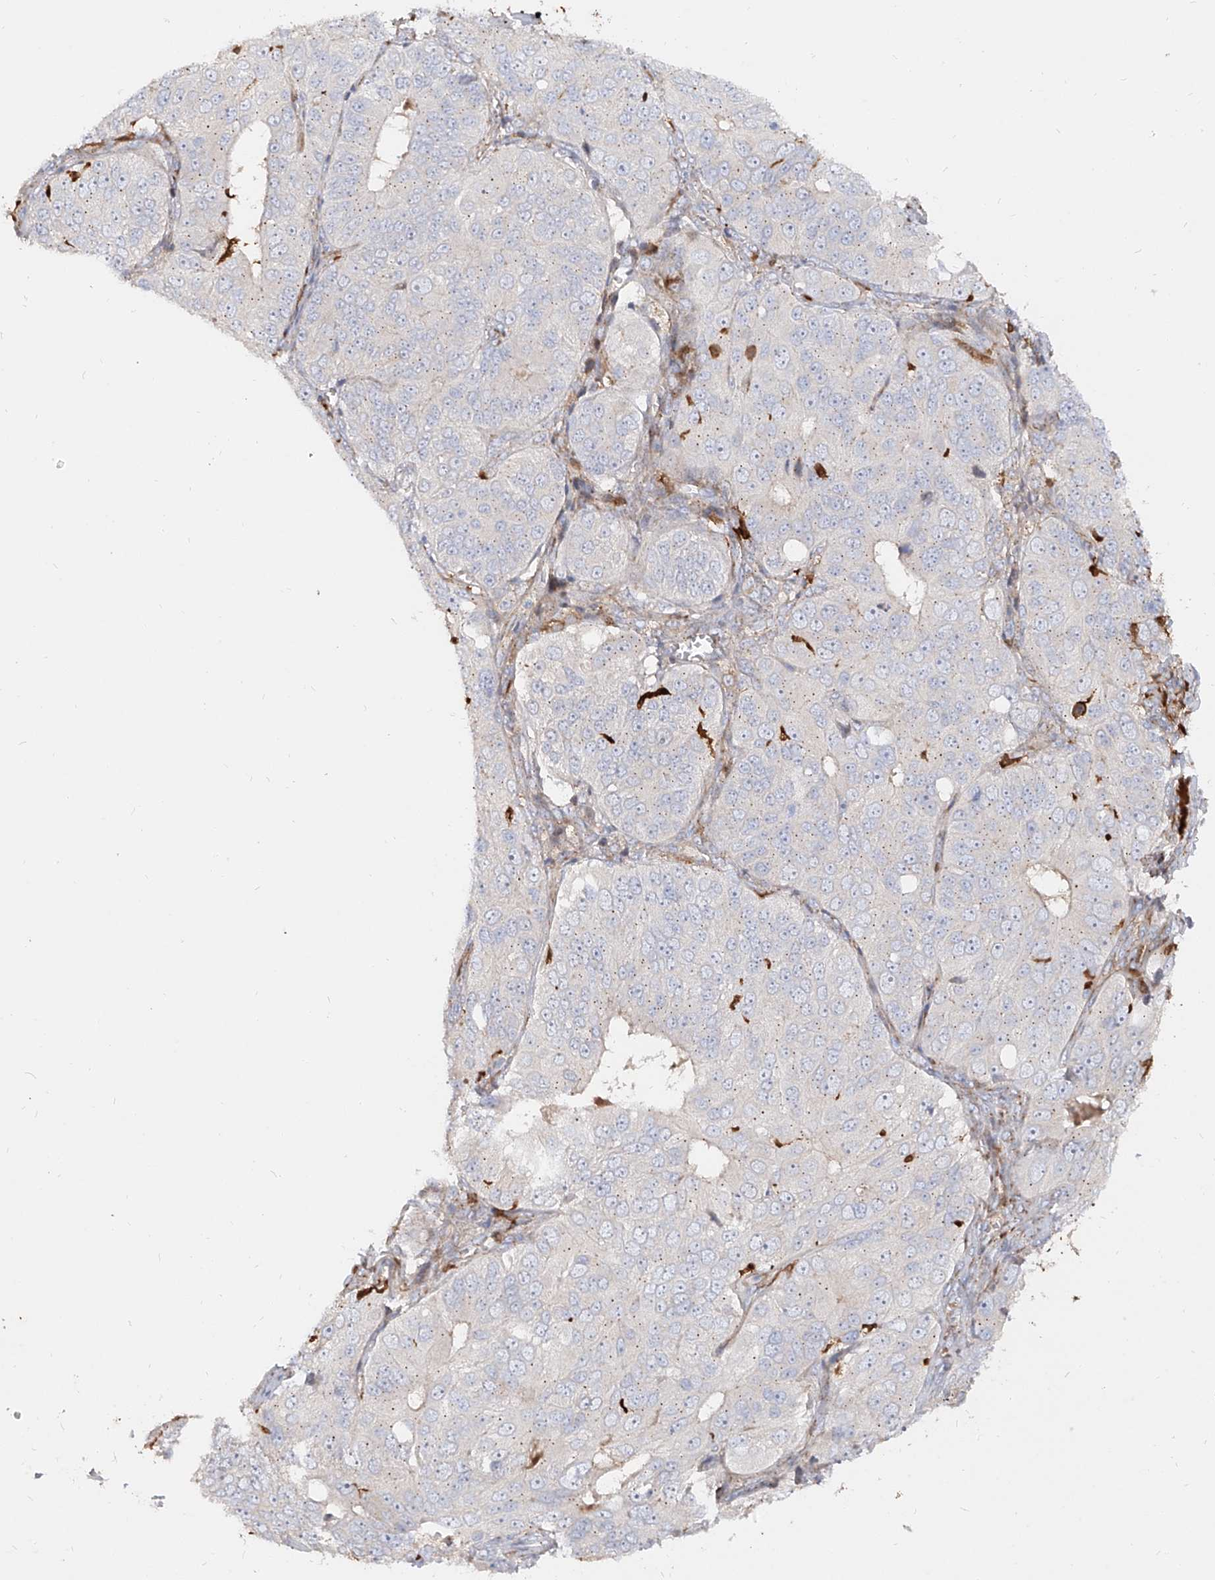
{"staining": {"intensity": "negative", "quantity": "none", "location": "none"}, "tissue": "ovarian cancer", "cell_type": "Tumor cells", "image_type": "cancer", "snomed": [{"axis": "morphology", "description": "Carcinoma, endometroid"}, {"axis": "topography", "description": "Ovary"}], "caption": "IHC histopathology image of neoplastic tissue: human ovarian endometroid carcinoma stained with DAB (3,3'-diaminobenzidine) displays no significant protein staining in tumor cells.", "gene": "KYNU", "patient": {"sex": "female", "age": 51}}